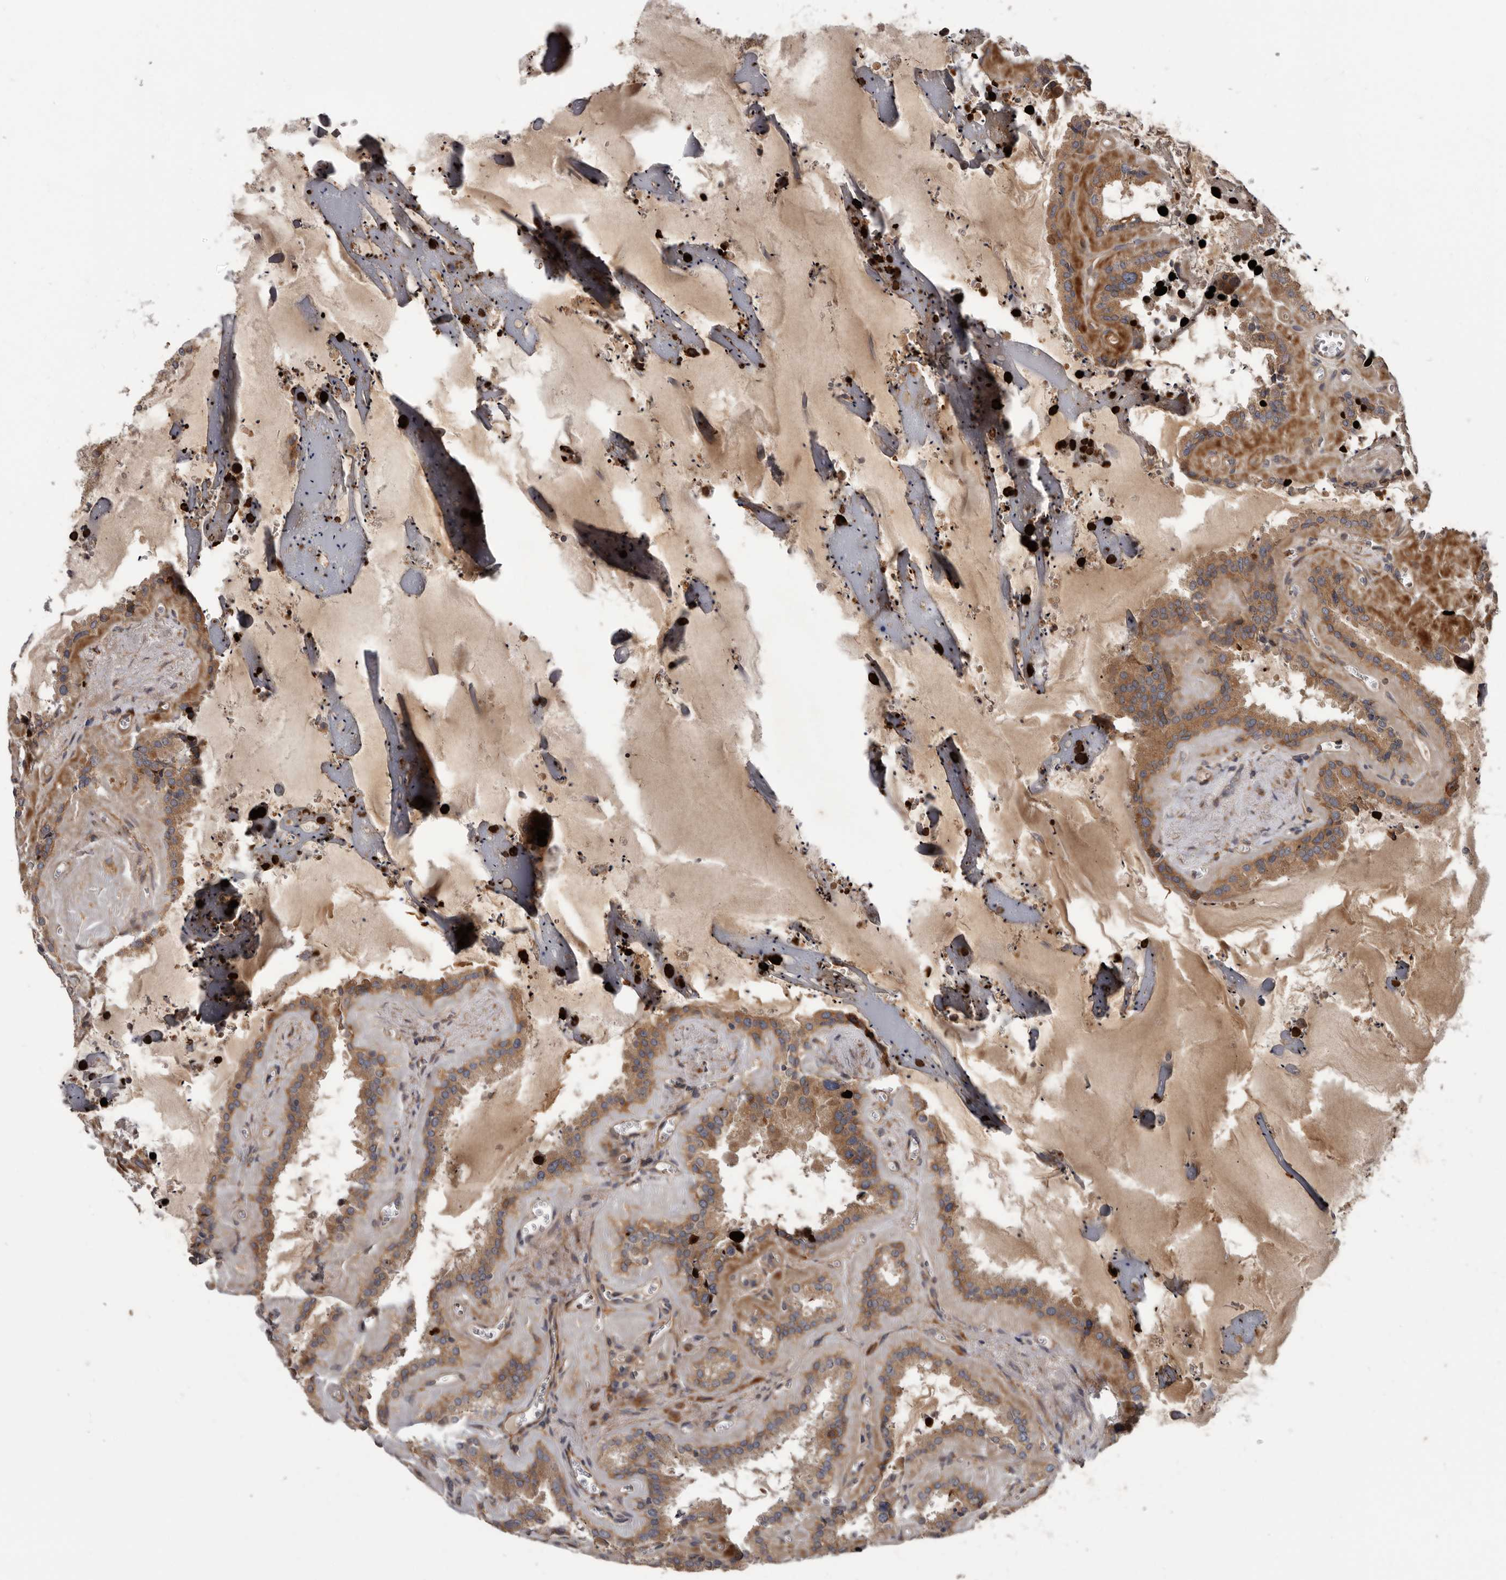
{"staining": {"intensity": "moderate", "quantity": ">75%", "location": "cytoplasmic/membranous"}, "tissue": "seminal vesicle", "cell_type": "Glandular cells", "image_type": "normal", "snomed": [{"axis": "morphology", "description": "Normal tissue, NOS"}, {"axis": "topography", "description": "Prostate"}, {"axis": "topography", "description": "Seminal veicle"}], "caption": "Seminal vesicle stained for a protein (brown) demonstrates moderate cytoplasmic/membranous positive expression in about >75% of glandular cells.", "gene": "ARHGEF5", "patient": {"sex": "male", "age": 59}}